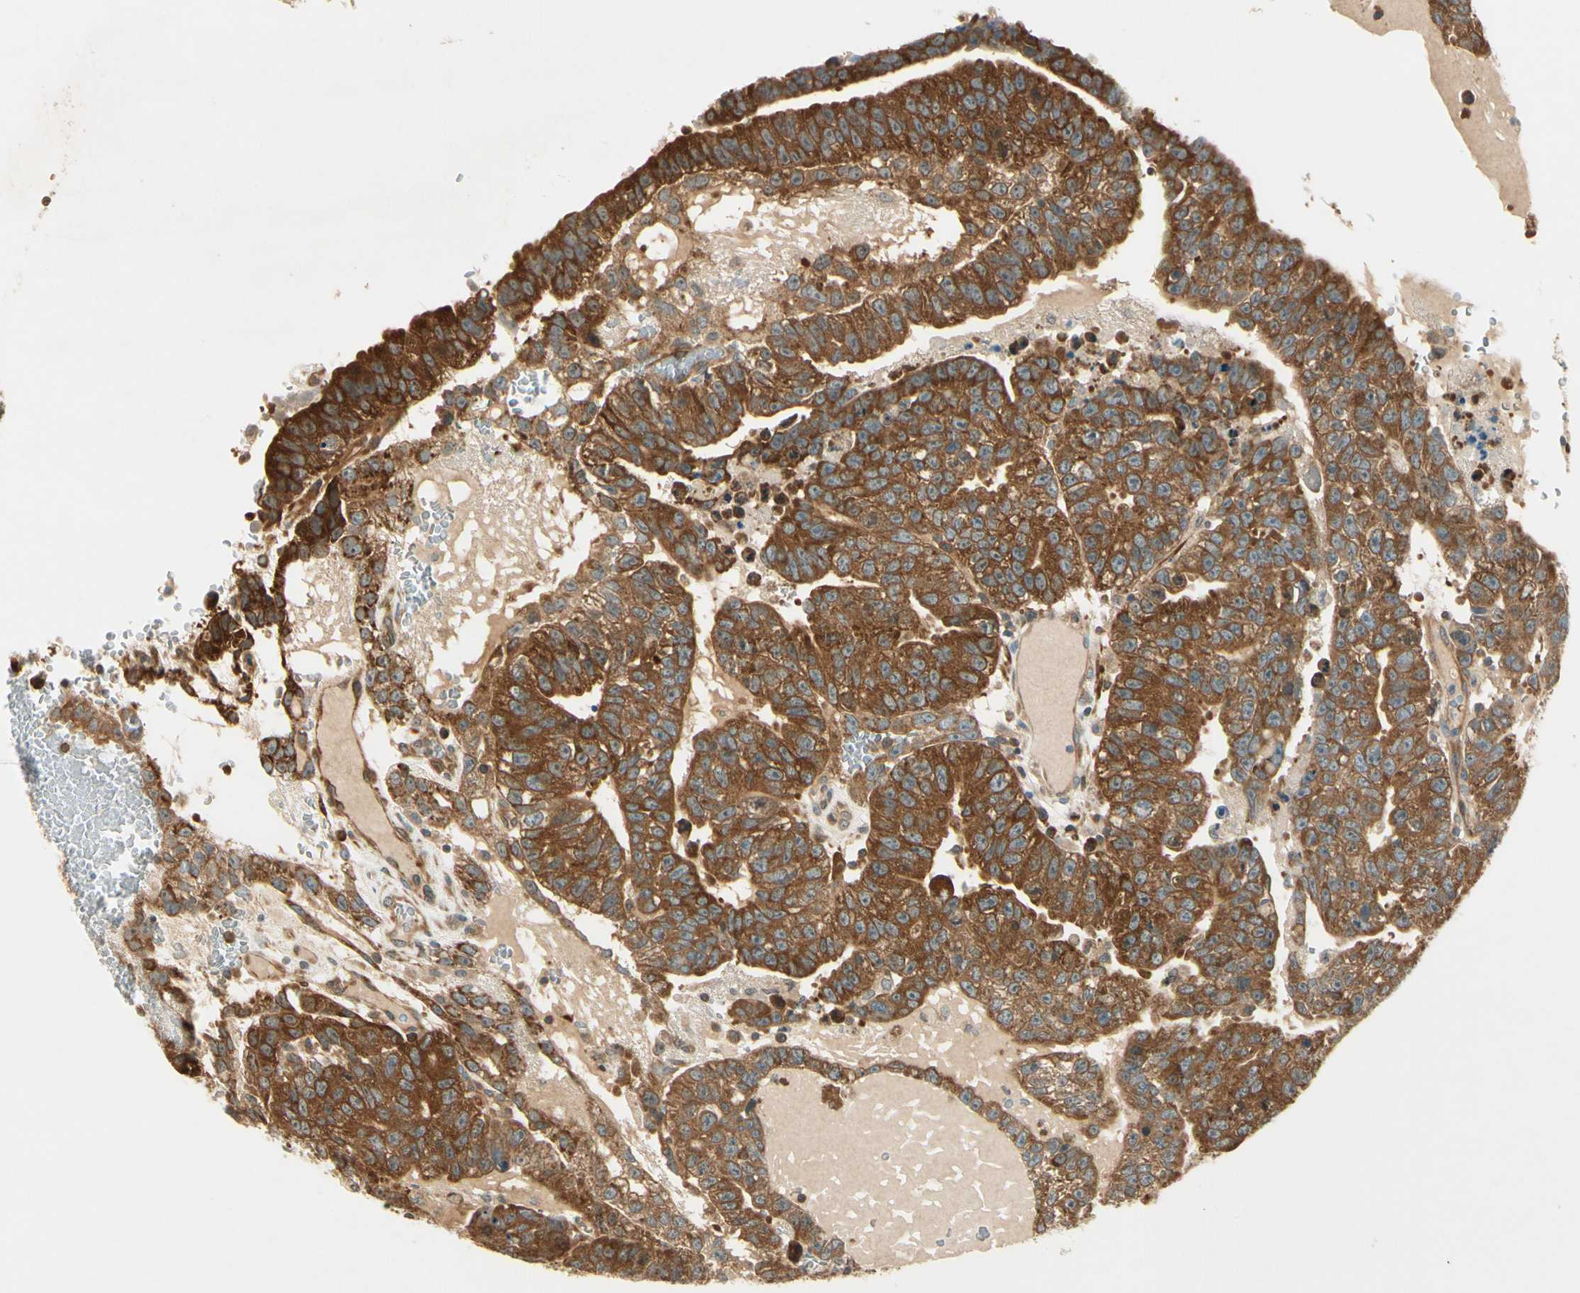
{"staining": {"intensity": "moderate", "quantity": ">75%", "location": "cytoplasmic/membranous"}, "tissue": "testis cancer", "cell_type": "Tumor cells", "image_type": "cancer", "snomed": [{"axis": "morphology", "description": "Seminoma, NOS"}, {"axis": "morphology", "description": "Carcinoma, Embryonal, NOS"}, {"axis": "topography", "description": "Testis"}], "caption": "The histopathology image reveals staining of embryonal carcinoma (testis), revealing moderate cytoplasmic/membranous protein staining (brown color) within tumor cells. The protein of interest is shown in brown color, while the nuclei are stained blue.", "gene": "IPO5", "patient": {"sex": "male", "age": 52}}